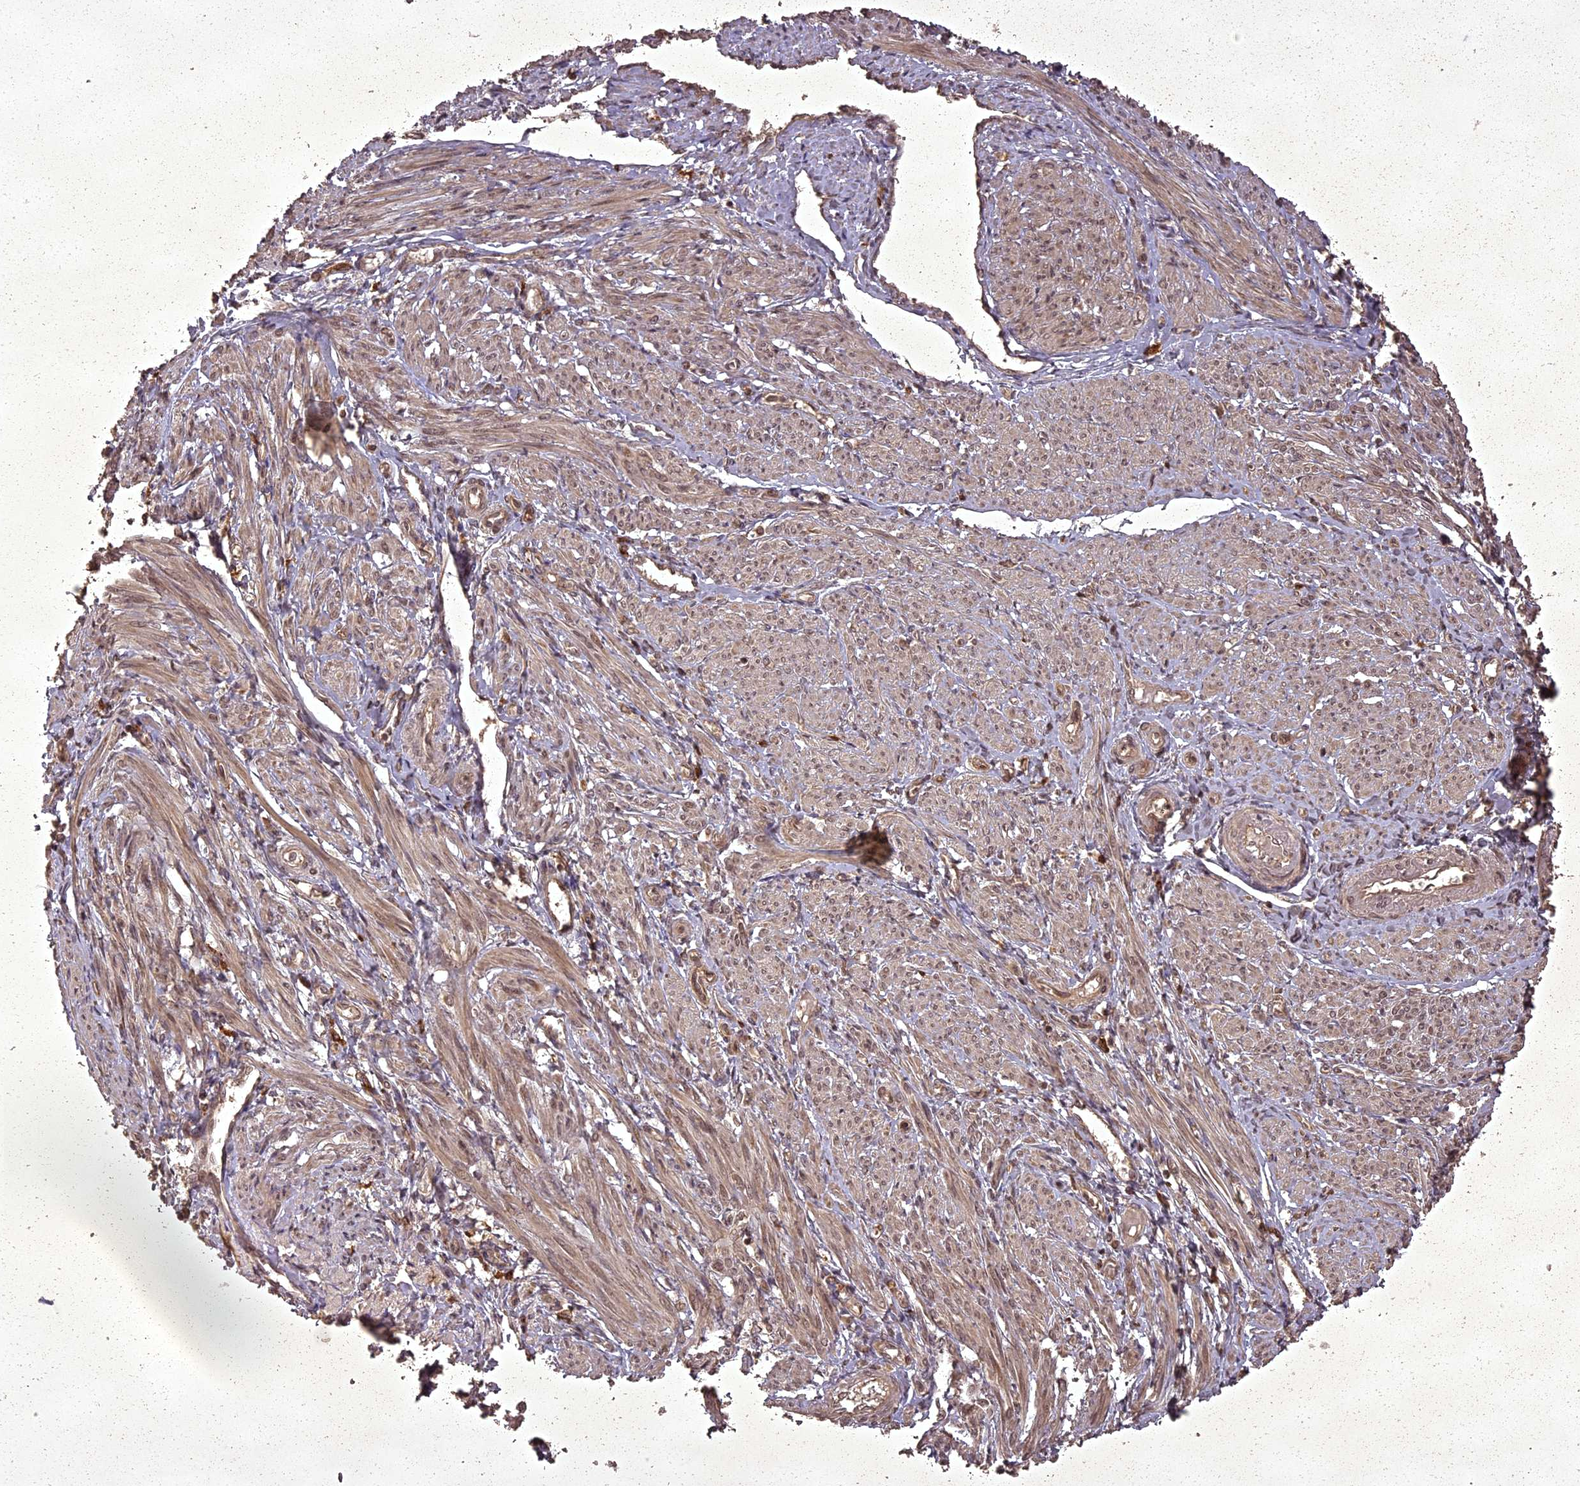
{"staining": {"intensity": "weak", "quantity": "25%-75%", "location": "cytoplasmic/membranous,nuclear"}, "tissue": "smooth muscle", "cell_type": "Smooth muscle cells", "image_type": "normal", "snomed": [{"axis": "morphology", "description": "Normal tissue, NOS"}, {"axis": "topography", "description": "Smooth muscle"}], "caption": "Immunohistochemistry (IHC) (DAB (3,3'-diaminobenzidine)) staining of normal smooth muscle demonstrates weak cytoplasmic/membranous,nuclear protein positivity in approximately 25%-75% of smooth muscle cells. Immunohistochemistry (IHC) stains the protein in brown and the nuclei are stained blue.", "gene": "ING5", "patient": {"sex": "female", "age": 39}}